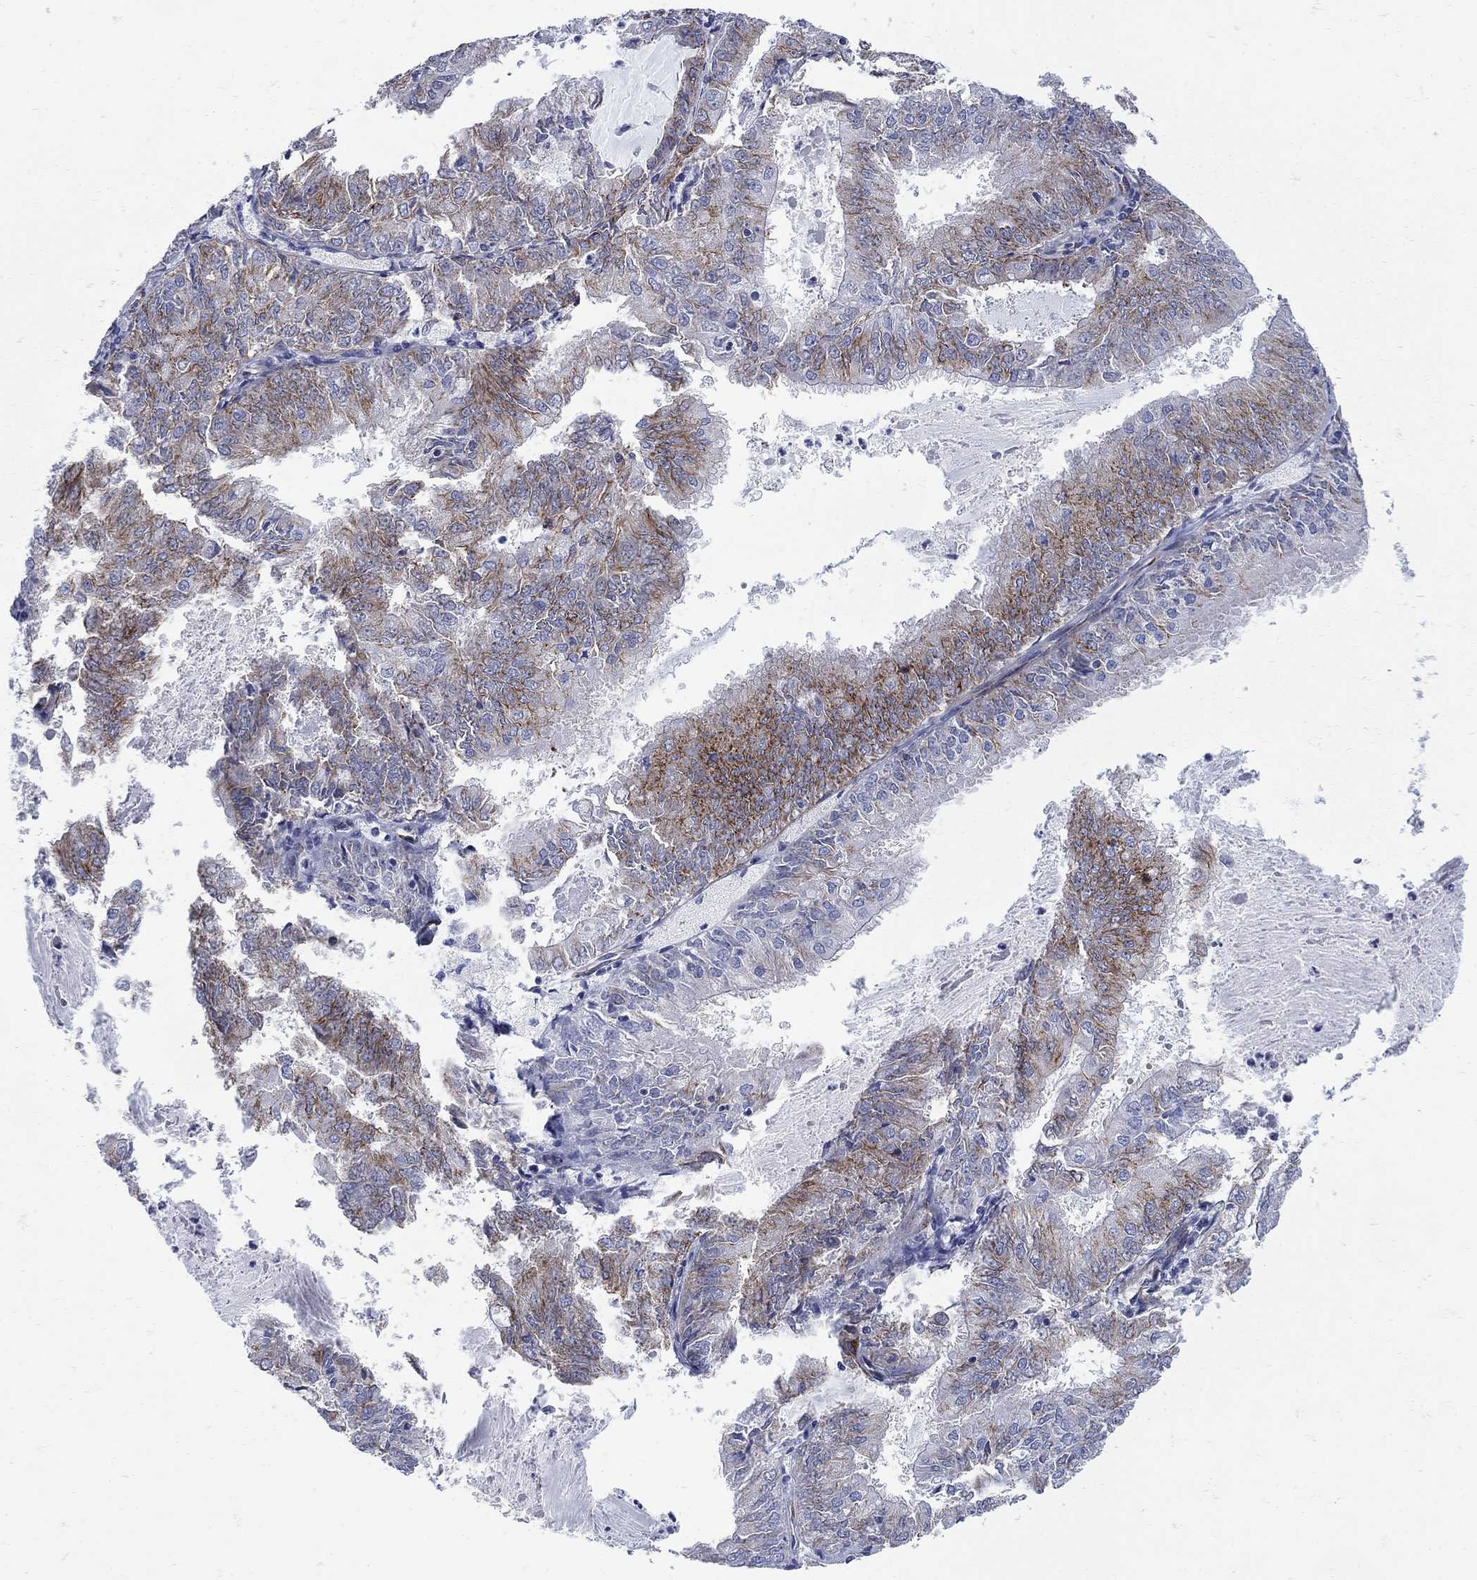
{"staining": {"intensity": "moderate", "quantity": "<25%", "location": "cytoplasmic/membranous"}, "tissue": "endometrial cancer", "cell_type": "Tumor cells", "image_type": "cancer", "snomed": [{"axis": "morphology", "description": "Adenocarcinoma, NOS"}, {"axis": "topography", "description": "Endometrium"}], "caption": "IHC image of neoplastic tissue: human endometrial cancer (adenocarcinoma) stained using immunohistochemistry (IHC) demonstrates low levels of moderate protein expression localized specifically in the cytoplasmic/membranous of tumor cells, appearing as a cytoplasmic/membranous brown color.", "gene": "SEPTIN8", "patient": {"sex": "female", "age": 57}}